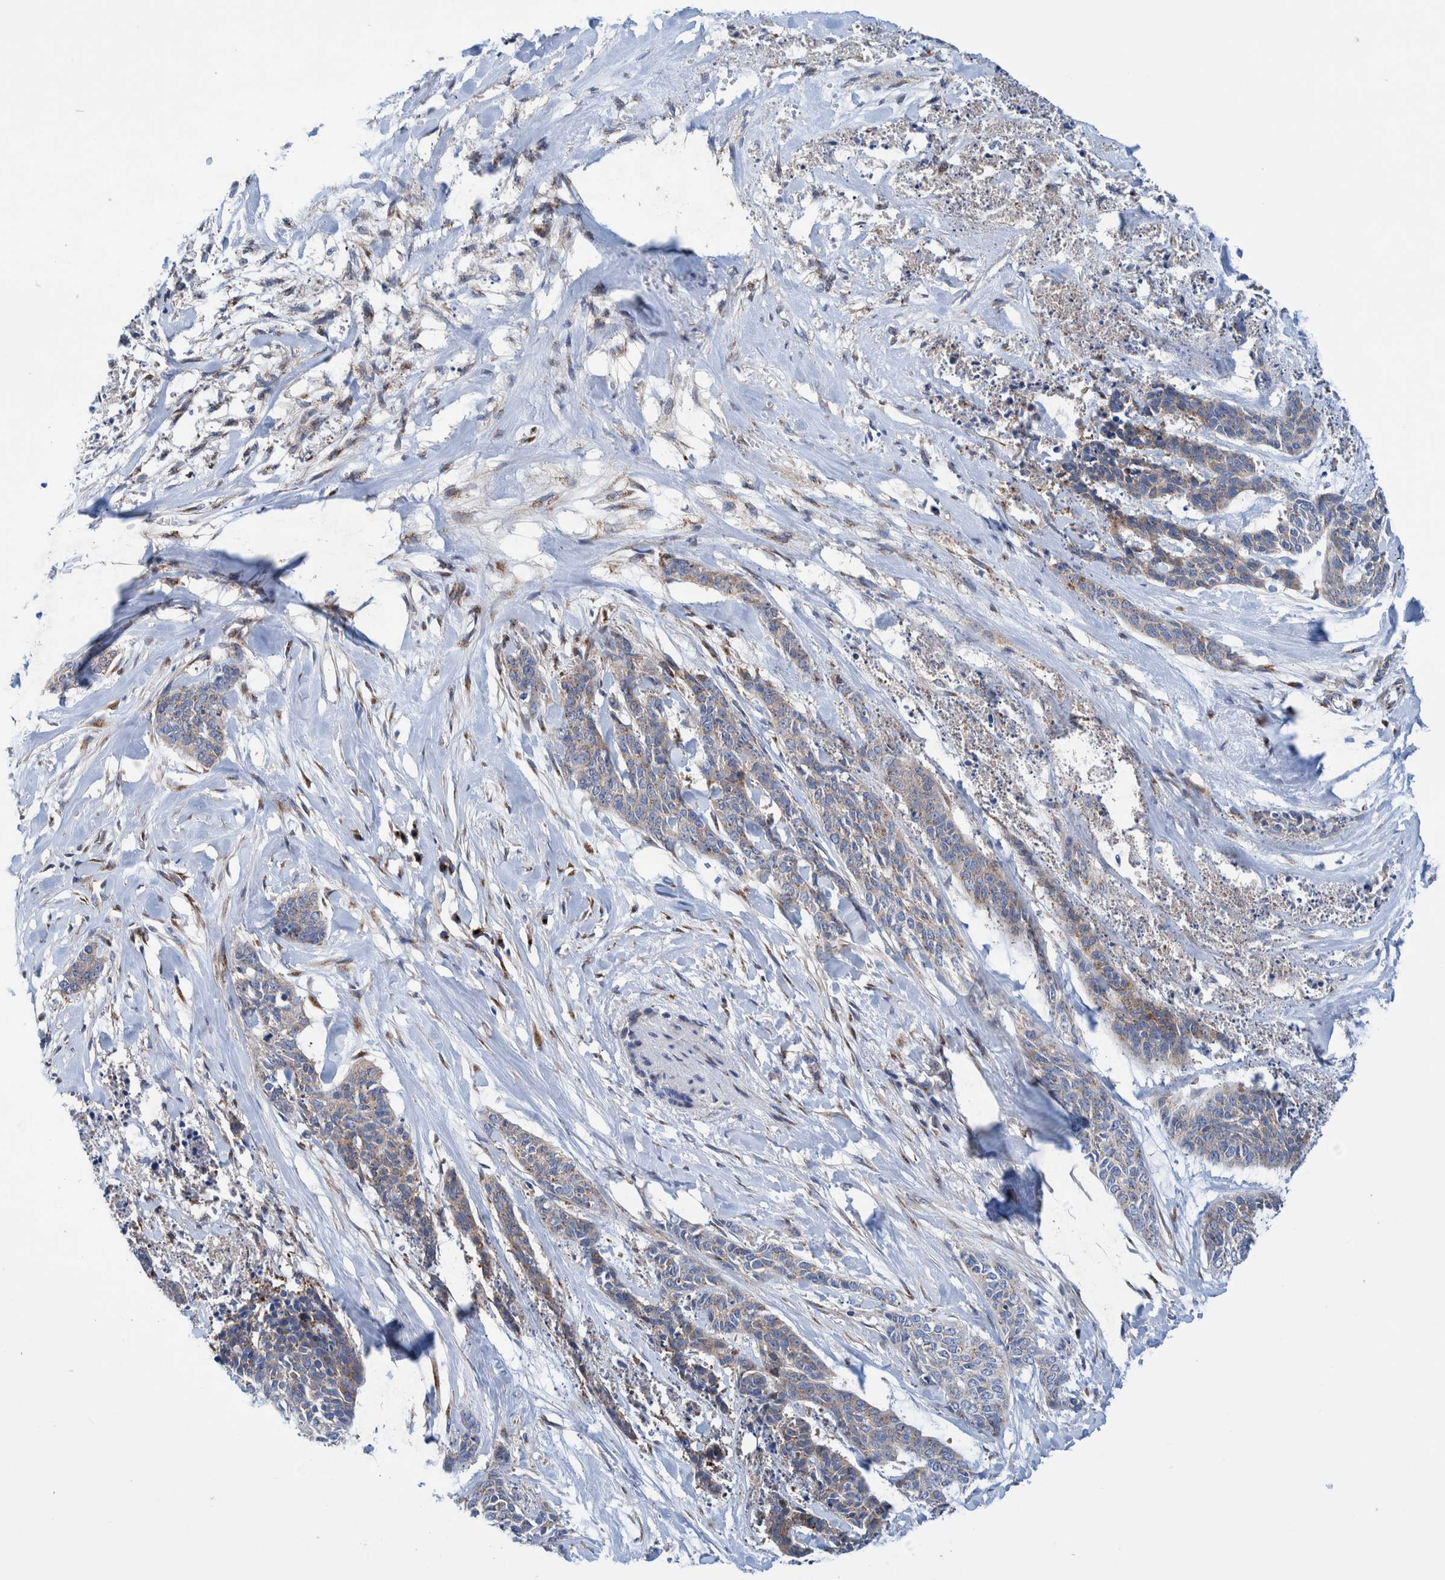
{"staining": {"intensity": "weak", "quantity": "<25%", "location": "cytoplasmic/membranous"}, "tissue": "skin cancer", "cell_type": "Tumor cells", "image_type": "cancer", "snomed": [{"axis": "morphology", "description": "Basal cell carcinoma"}, {"axis": "topography", "description": "Skin"}], "caption": "IHC image of human skin cancer stained for a protein (brown), which exhibits no staining in tumor cells.", "gene": "TRIM58", "patient": {"sex": "female", "age": 64}}